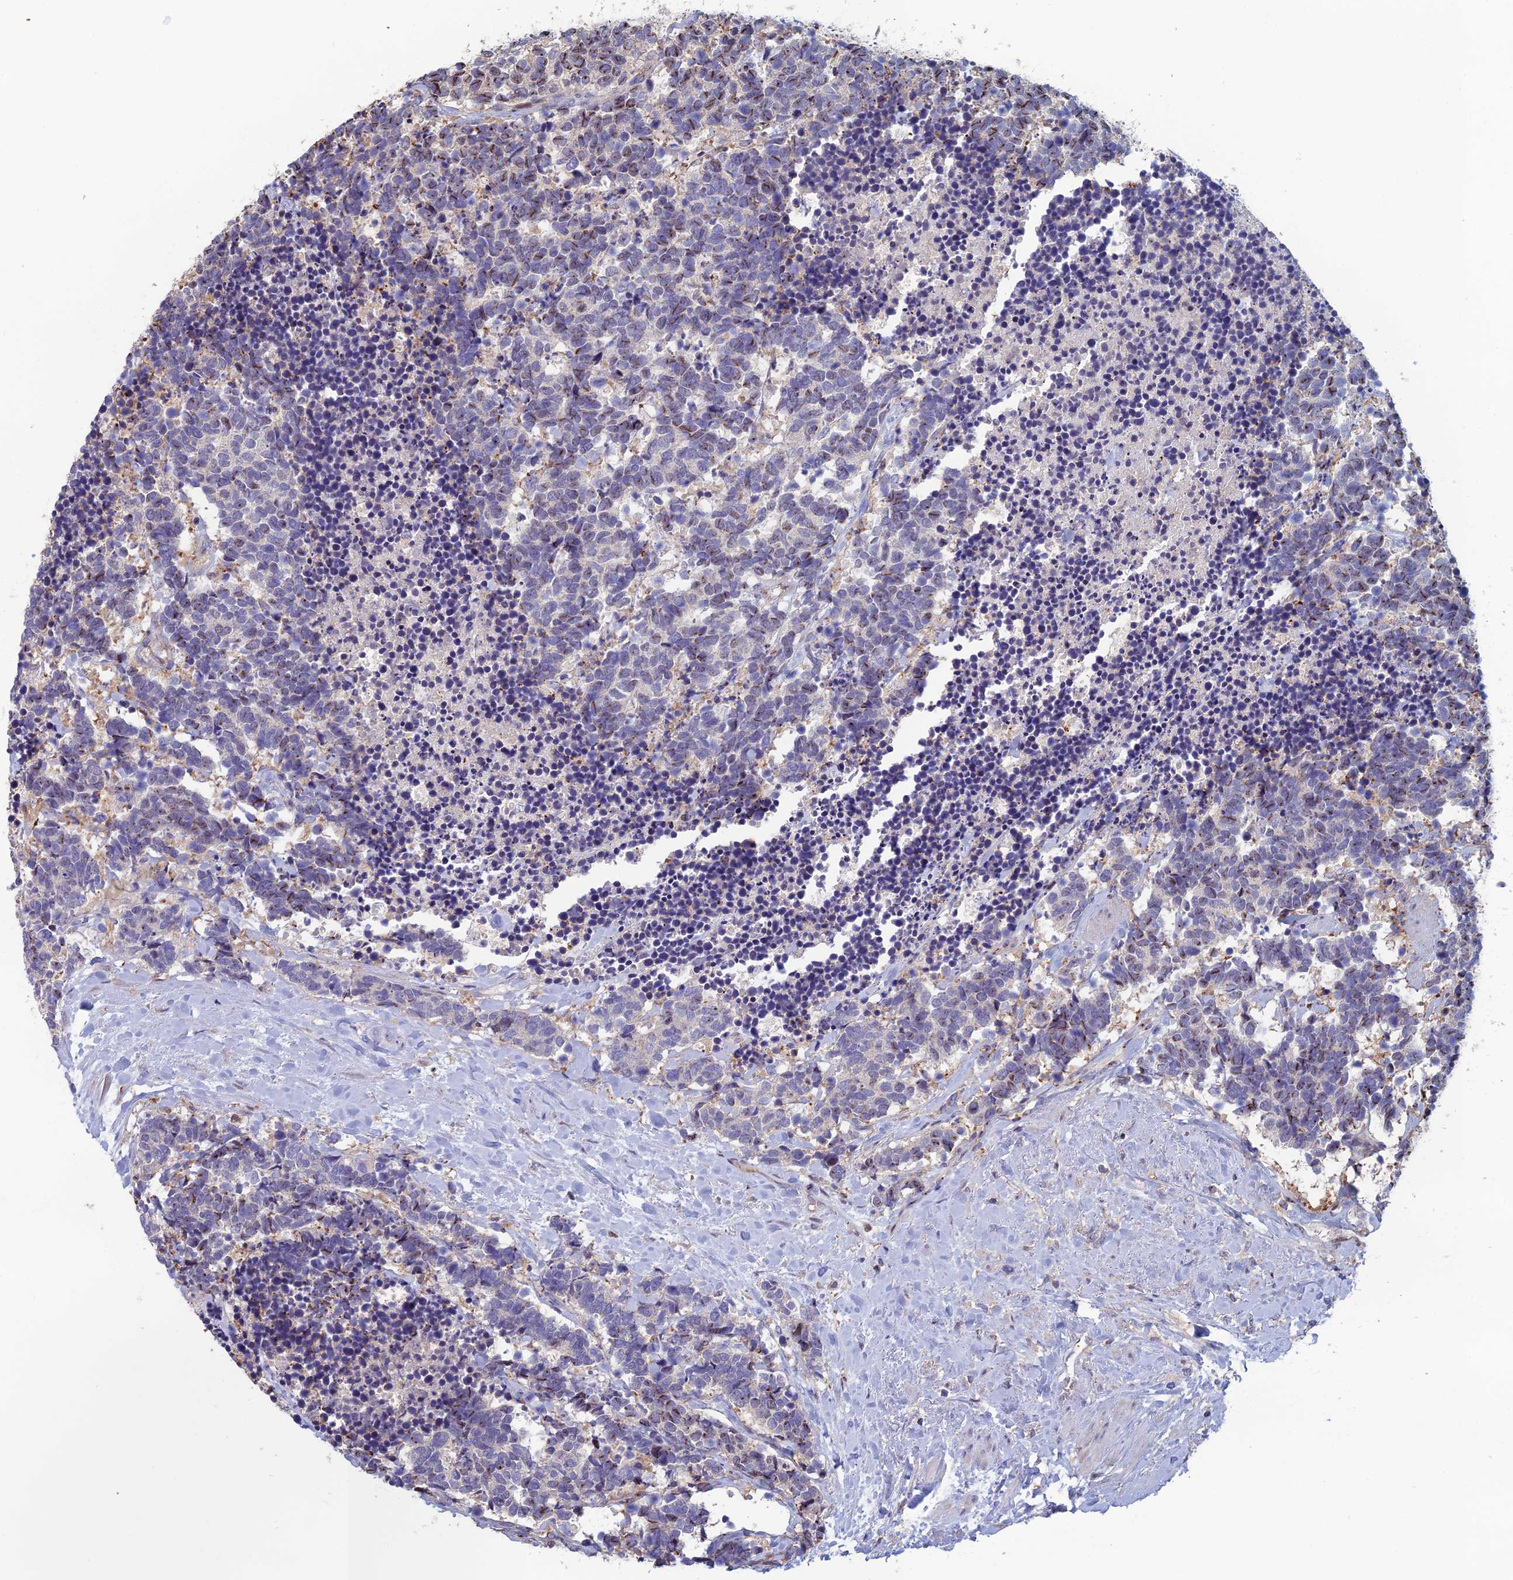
{"staining": {"intensity": "negative", "quantity": "none", "location": "none"}, "tissue": "carcinoid", "cell_type": "Tumor cells", "image_type": "cancer", "snomed": [{"axis": "morphology", "description": "Carcinoma, NOS"}, {"axis": "morphology", "description": "Carcinoid, malignant, NOS"}, {"axis": "topography", "description": "Prostate"}], "caption": "Micrograph shows no significant protein staining in tumor cells of carcinoid.", "gene": "C15orf62", "patient": {"sex": "male", "age": 57}}